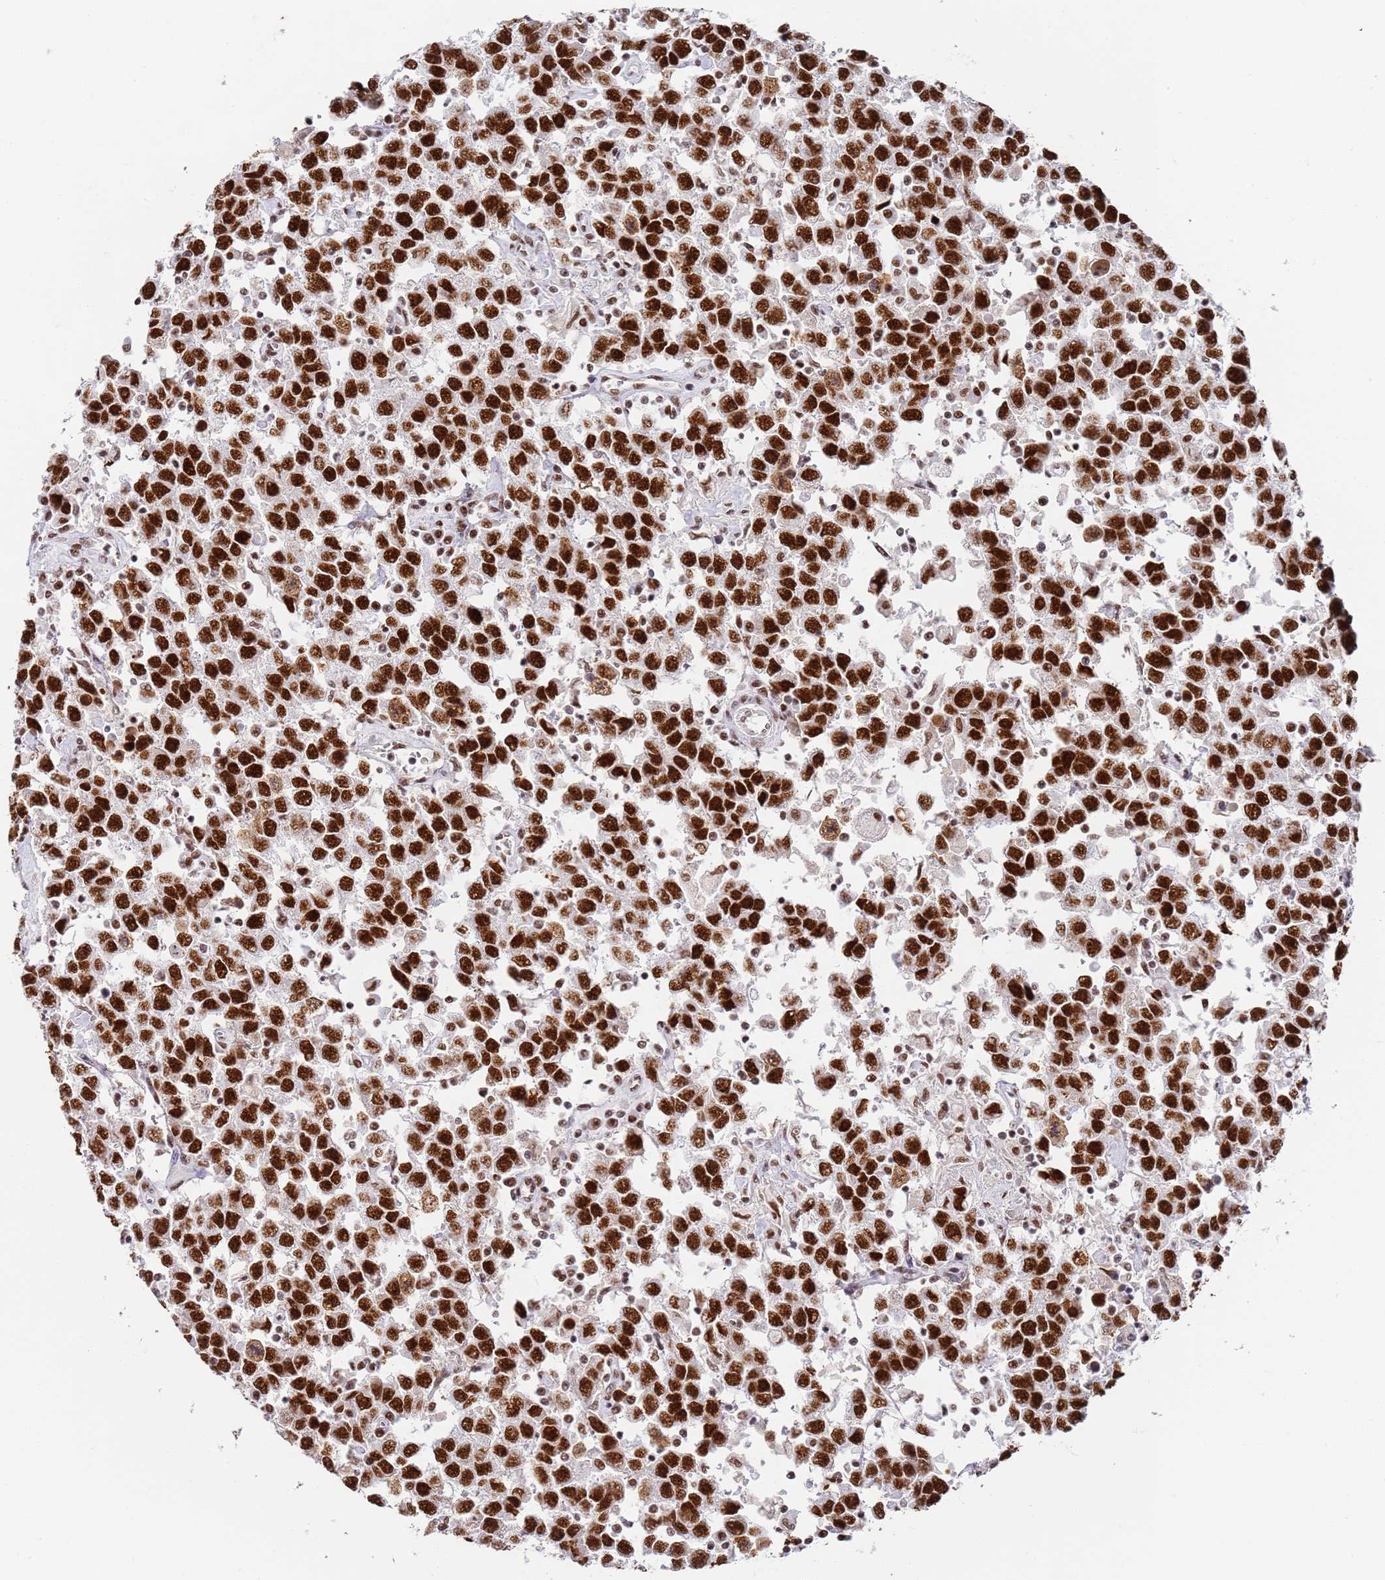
{"staining": {"intensity": "strong", "quantity": ">75%", "location": "nuclear"}, "tissue": "testis cancer", "cell_type": "Tumor cells", "image_type": "cancer", "snomed": [{"axis": "morphology", "description": "Seminoma, NOS"}, {"axis": "topography", "description": "Testis"}], "caption": "There is high levels of strong nuclear positivity in tumor cells of testis cancer (seminoma), as demonstrated by immunohistochemical staining (brown color).", "gene": "AKAP8L", "patient": {"sex": "male", "age": 41}}